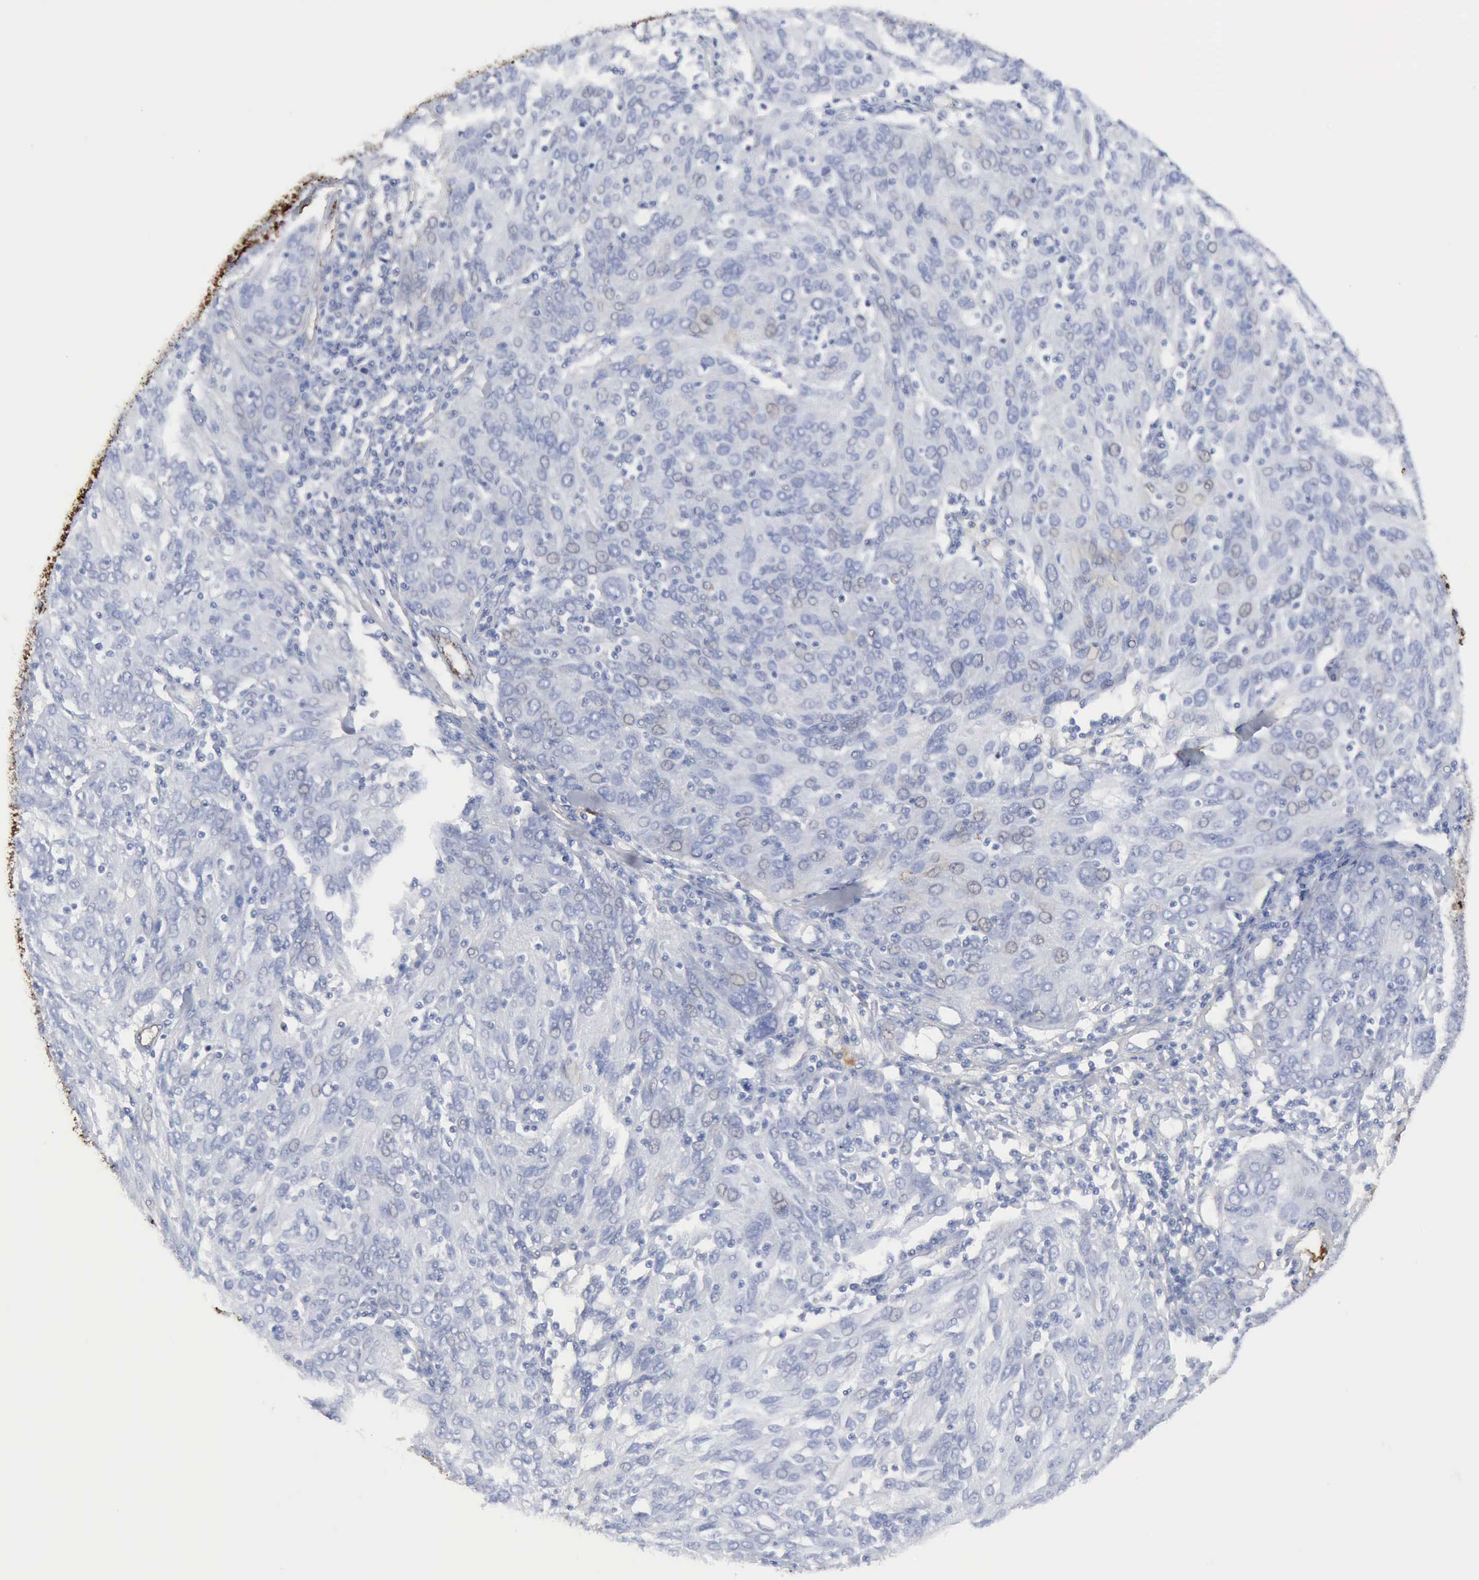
{"staining": {"intensity": "negative", "quantity": "none", "location": "none"}, "tissue": "ovarian cancer", "cell_type": "Tumor cells", "image_type": "cancer", "snomed": [{"axis": "morphology", "description": "Carcinoma, endometroid"}, {"axis": "topography", "description": "Ovary"}], "caption": "An immunohistochemistry (IHC) image of ovarian cancer is shown. There is no staining in tumor cells of ovarian cancer.", "gene": "C4BPA", "patient": {"sex": "female", "age": 50}}